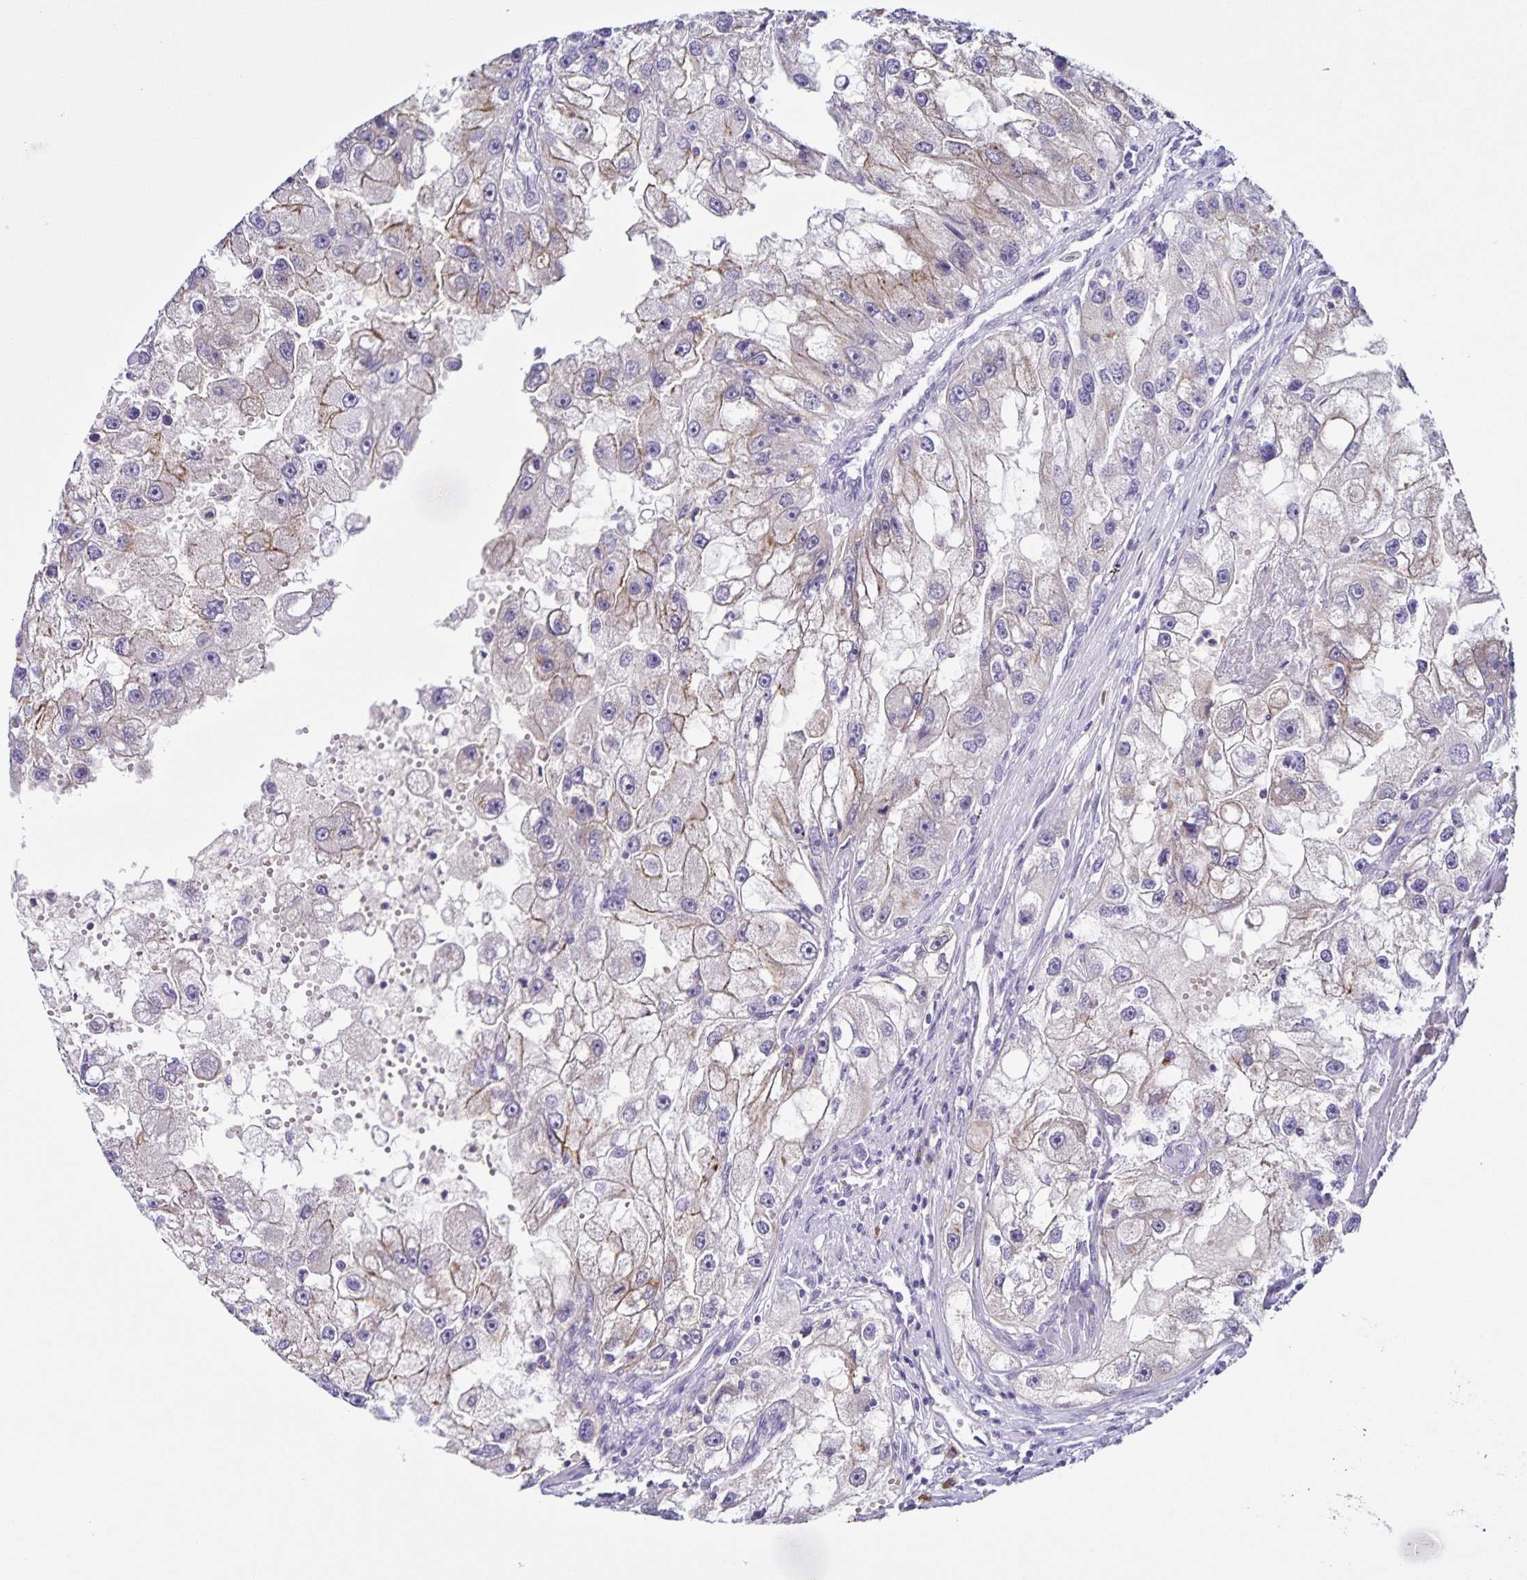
{"staining": {"intensity": "weak", "quantity": "25%-75%", "location": "cytoplasmic/membranous"}, "tissue": "renal cancer", "cell_type": "Tumor cells", "image_type": "cancer", "snomed": [{"axis": "morphology", "description": "Adenocarcinoma, NOS"}, {"axis": "topography", "description": "Kidney"}], "caption": "A histopathology image of adenocarcinoma (renal) stained for a protein shows weak cytoplasmic/membranous brown staining in tumor cells.", "gene": "STPG4", "patient": {"sex": "male", "age": 63}}